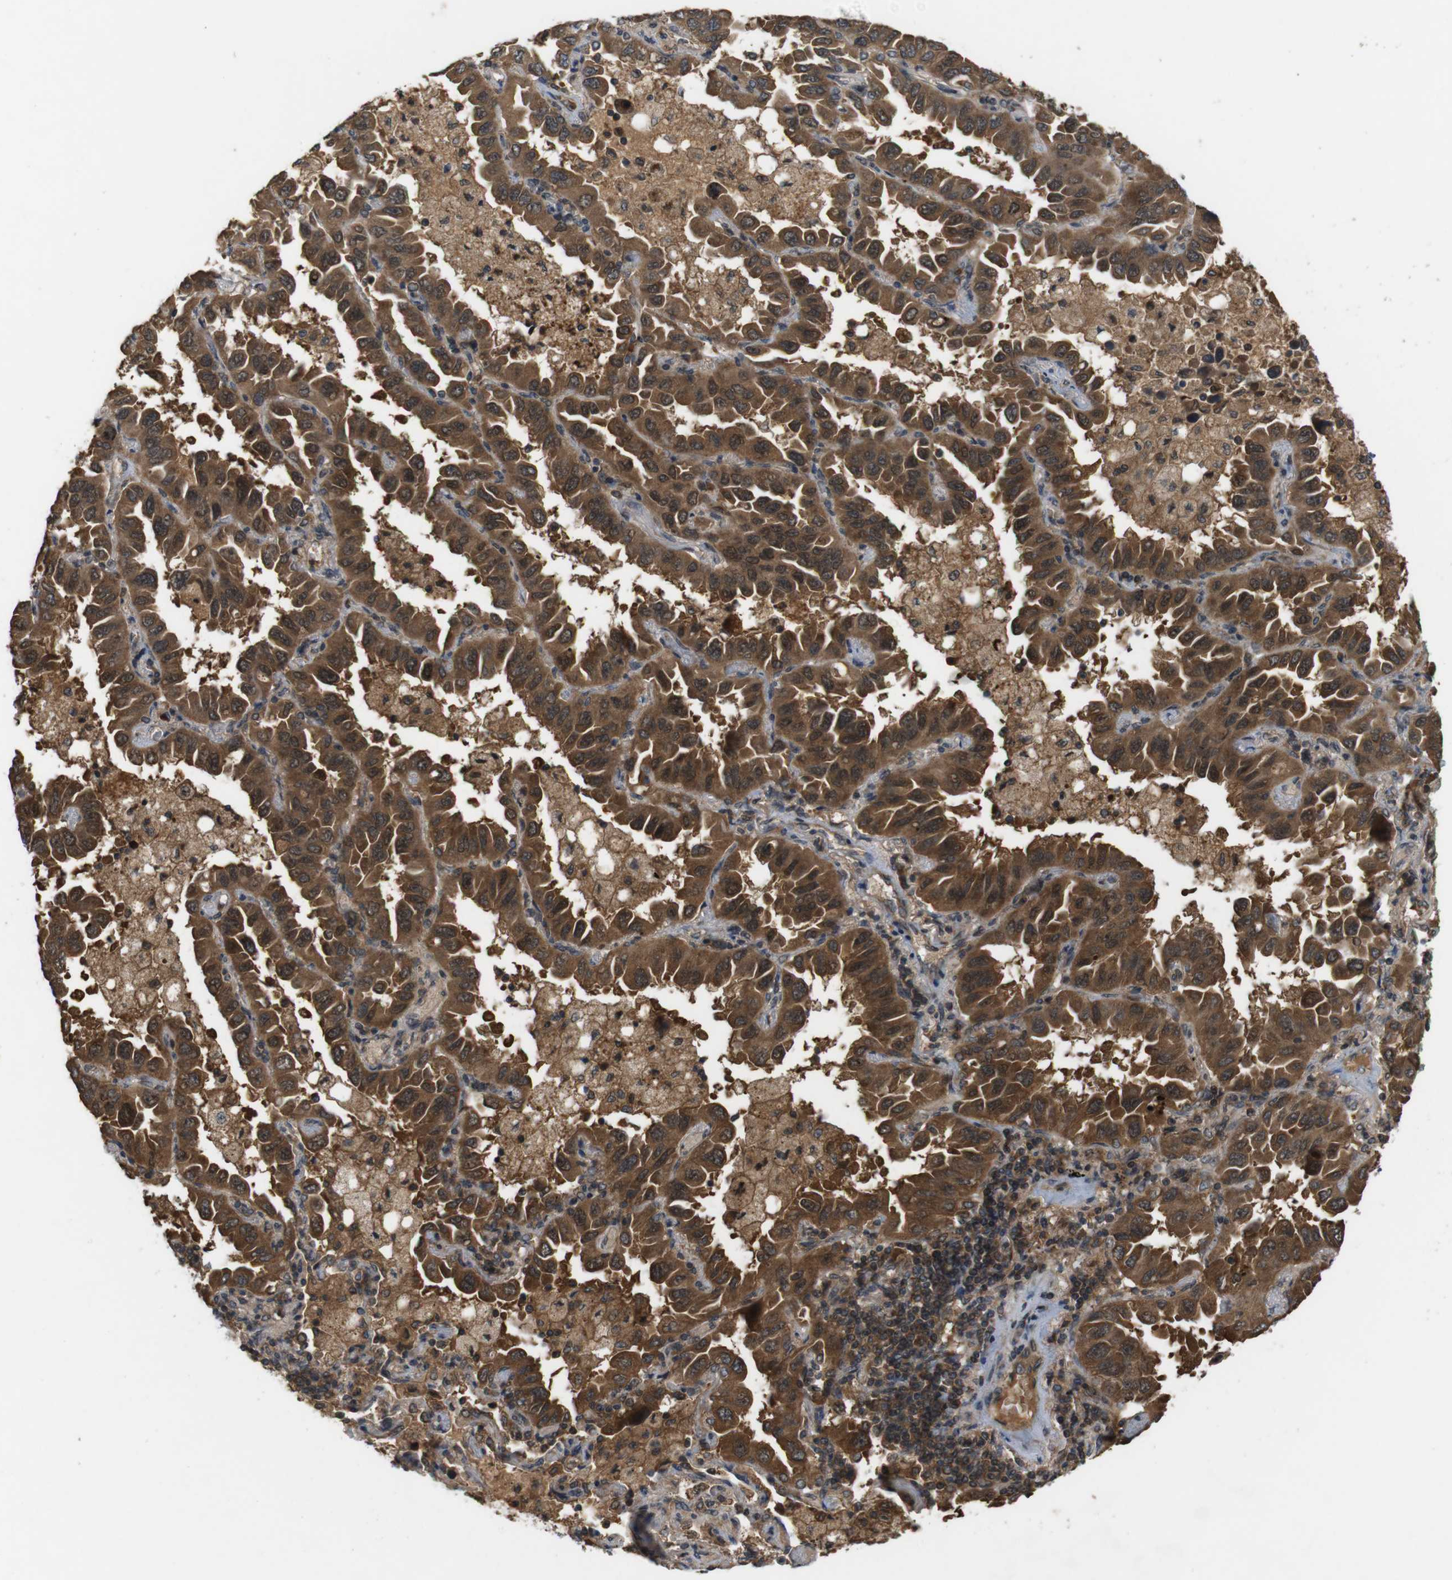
{"staining": {"intensity": "strong", "quantity": ">75%", "location": "cytoplasmic/membranous,nuclear"}, "tissue": "lung cancer", "cell_type": "Tumor cells", "image_type": "cancer", "snomed": [{"axis": "morphology", "description": "Adenocarcinoma, NOS"}, {"axis": "topography", "description": "Lung"}], "caption": "This micrograph reveals IHC staining of lung cancer, with high strong cytoplasmic/membranous and nuclear positivity in approximately >75% of tumor cells.", "gene": "NFKBIE", "patient": {"sex": "male", "age": 64}}